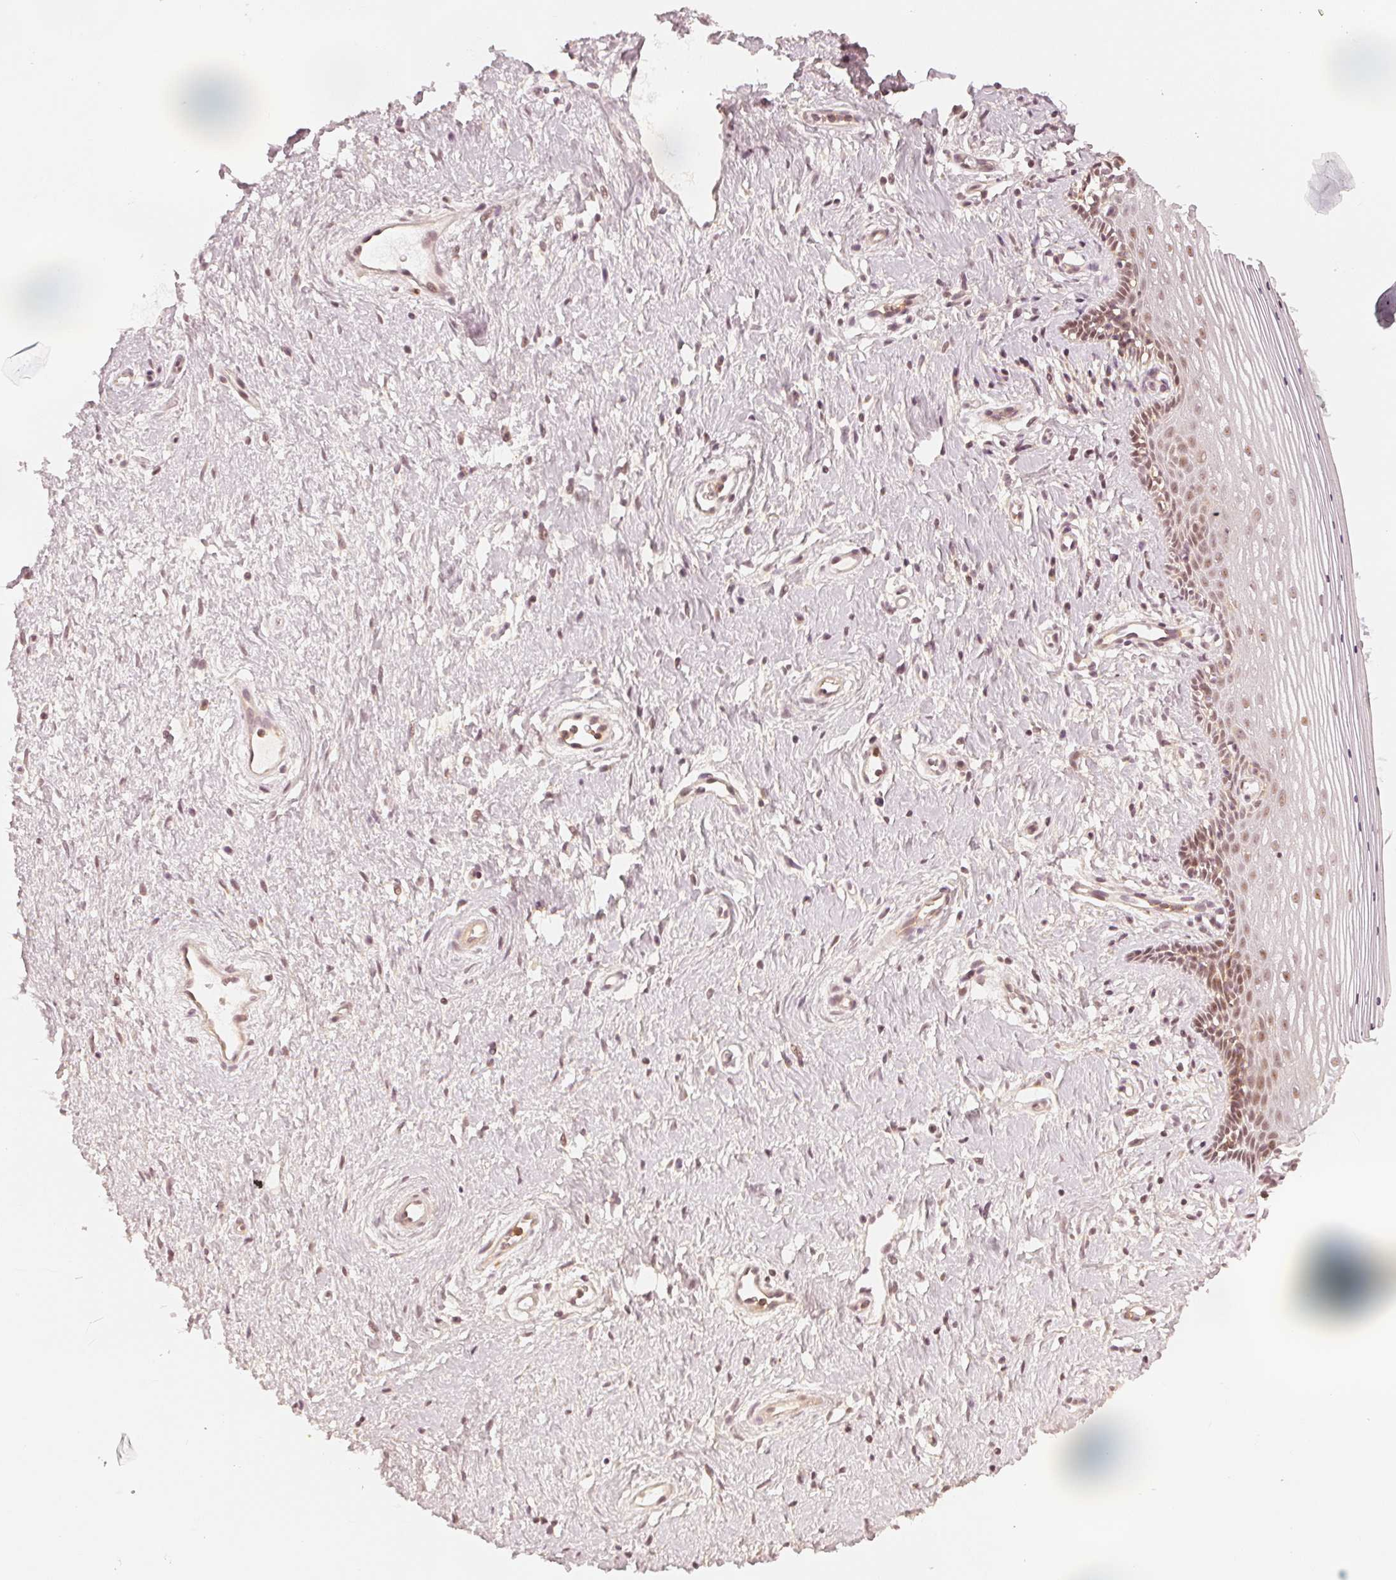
{"staining": {"intensity": "moderate", "quantity": "25%-75%", "location": "nuclear"}, "tissue": "vagina", "cell_type": "Squamous epithelial cells", "image_type": "normal", "snomed": [{"axis": "morphology", "description": "Normal tissue, NOS"}, {"axis": "topography", "description": "Vagina"}], "caption": "Immunohistochemistry (IHC) (DAB (3,3'-diaminobenzidine)) staining of normal vagina displays moderate nuclear protein expression in about 25%-75% of squamous epithelial cells.", "gene": "SLC34A1", "patient": {"sex": "female", "age": 42}}